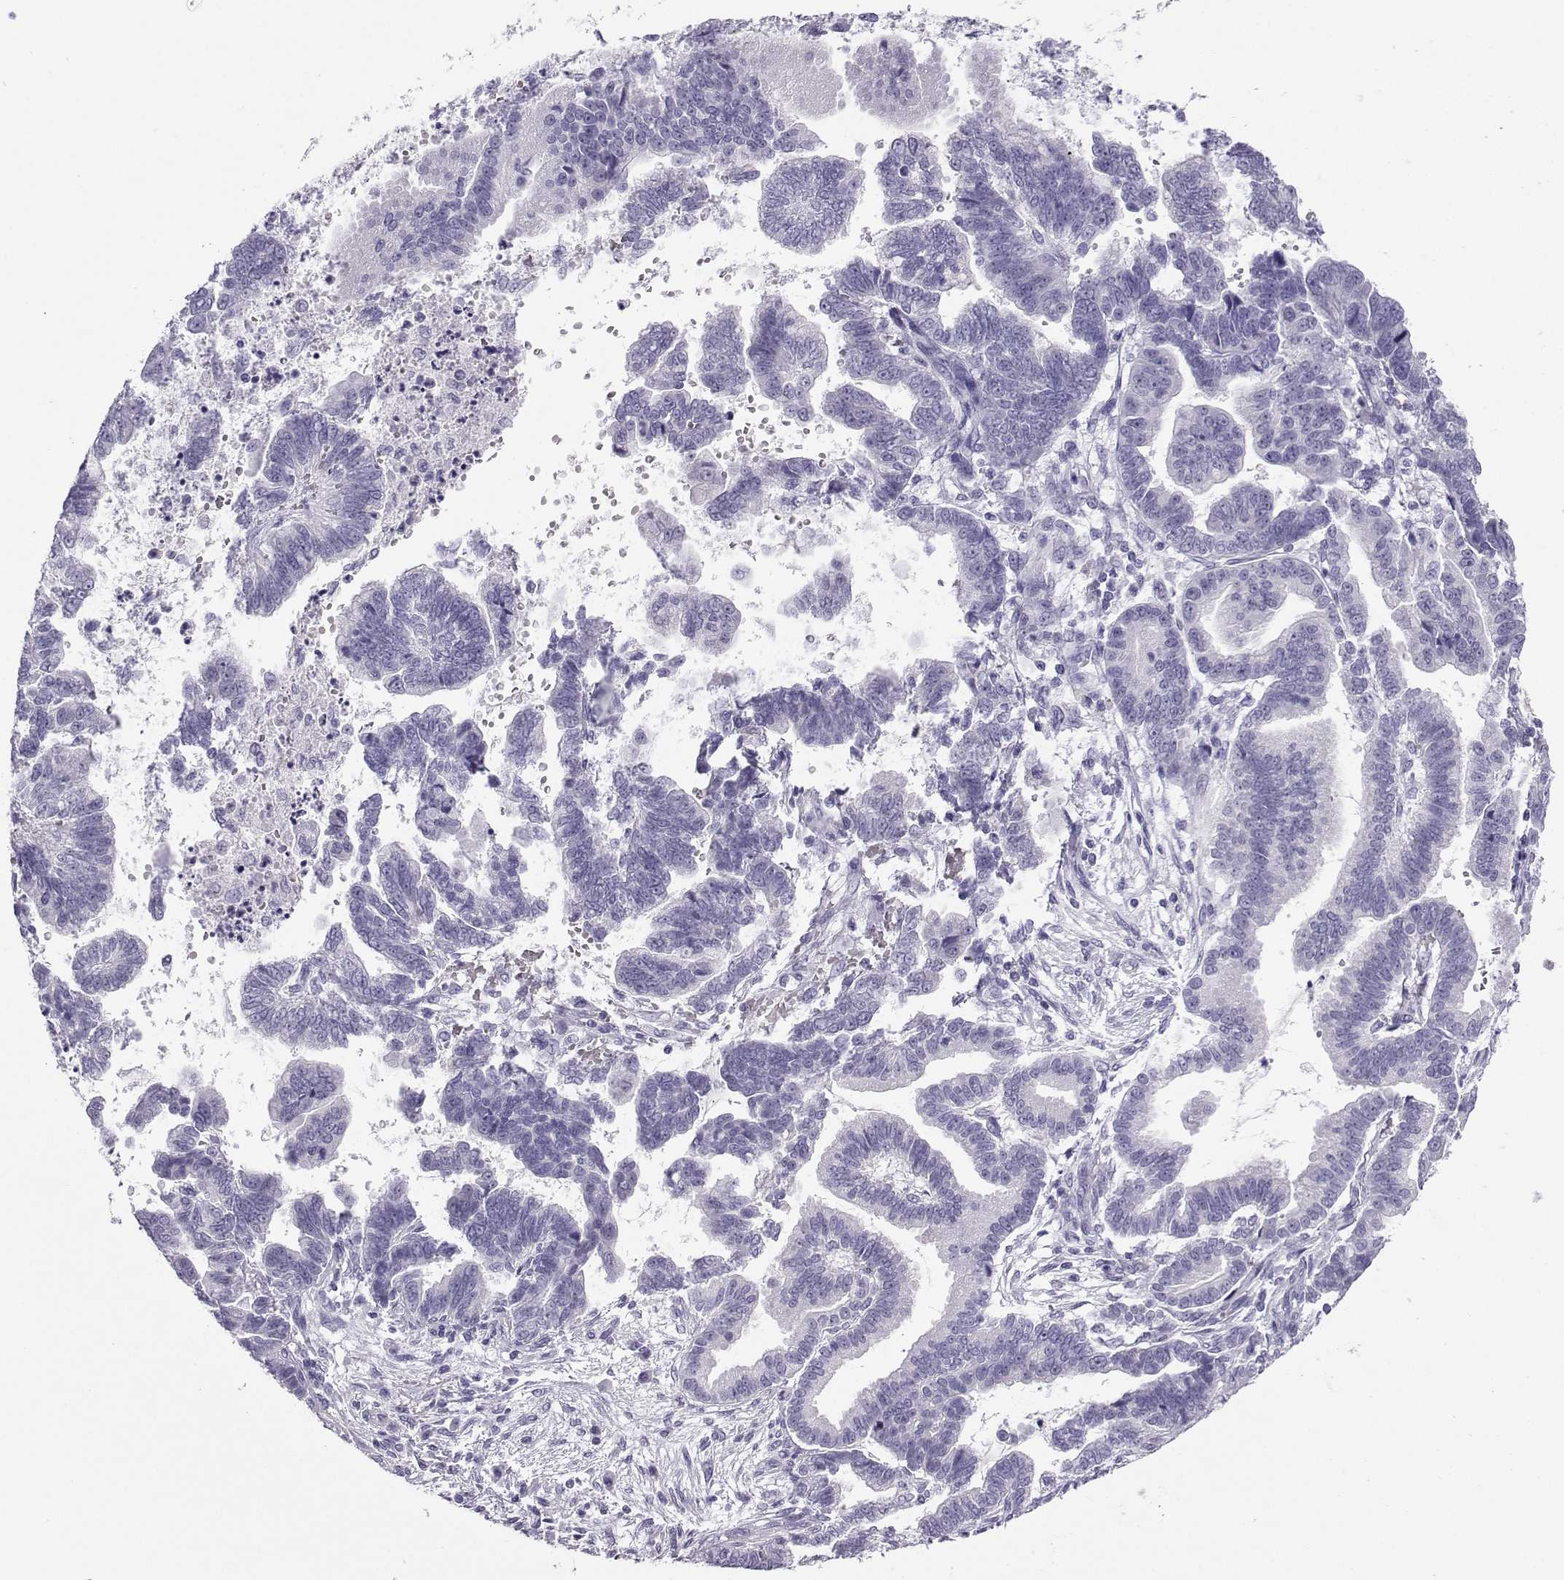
{"staining": {"intensity": "negative", "quantity": "none", "location": "none"}, "tissue": "stomach cancer", "cell_type": "Tumor cells", "image_type": "cancer", "snomed": [{"axis": "morphology", "description": "Adenocarcinoma, NOS"}, {"axis": "topography", "description": "Stomach"}], "caption": "The histopathology image displays no significant staining in tumor cells of stomach cancer (adenocarcinoma).", "gene": "NEFL", "patient": {"sex": "male", "age": 83}}